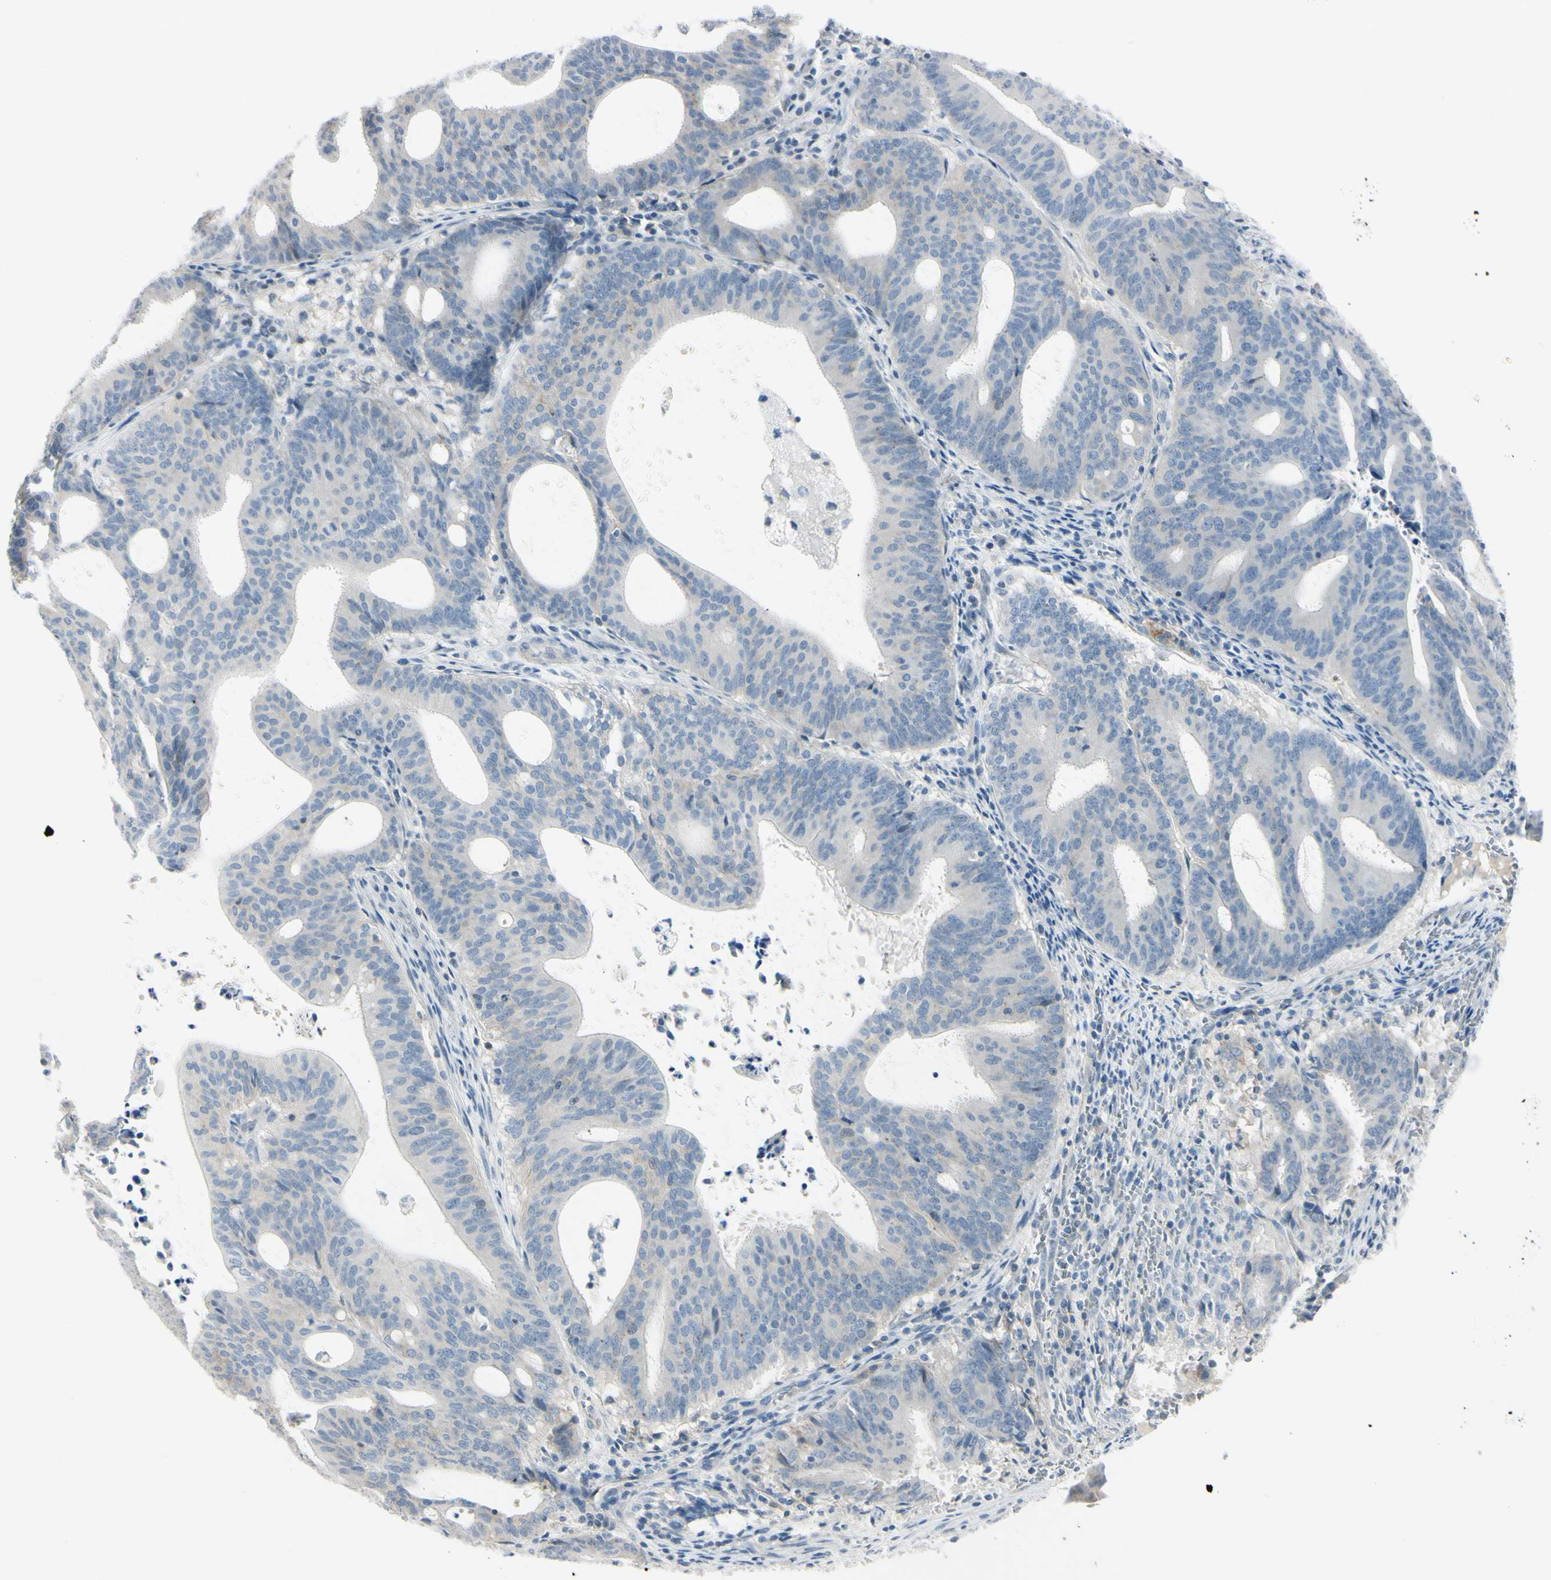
{"staining": {"intensity": "negative", "quantity": "none", "location": "none"}, "tissue": "endometrial cancer", "cell_type": "Tumor cells", "image_type": "cancer", "snomed": [{"axis": "morphology", "description": "Adenocarcinoma, NOS"}, {"axis": "topography", "description": "Uterus"}], "caption": "Histopathology image shows no significant protein staining in tumor cells of adenocarcinoma (endometrial). (DAB IHC visualized using brightfield microscopy, high magnification).", "gene": "ASB9", "patient": {"sex": "female", "age": 83}}